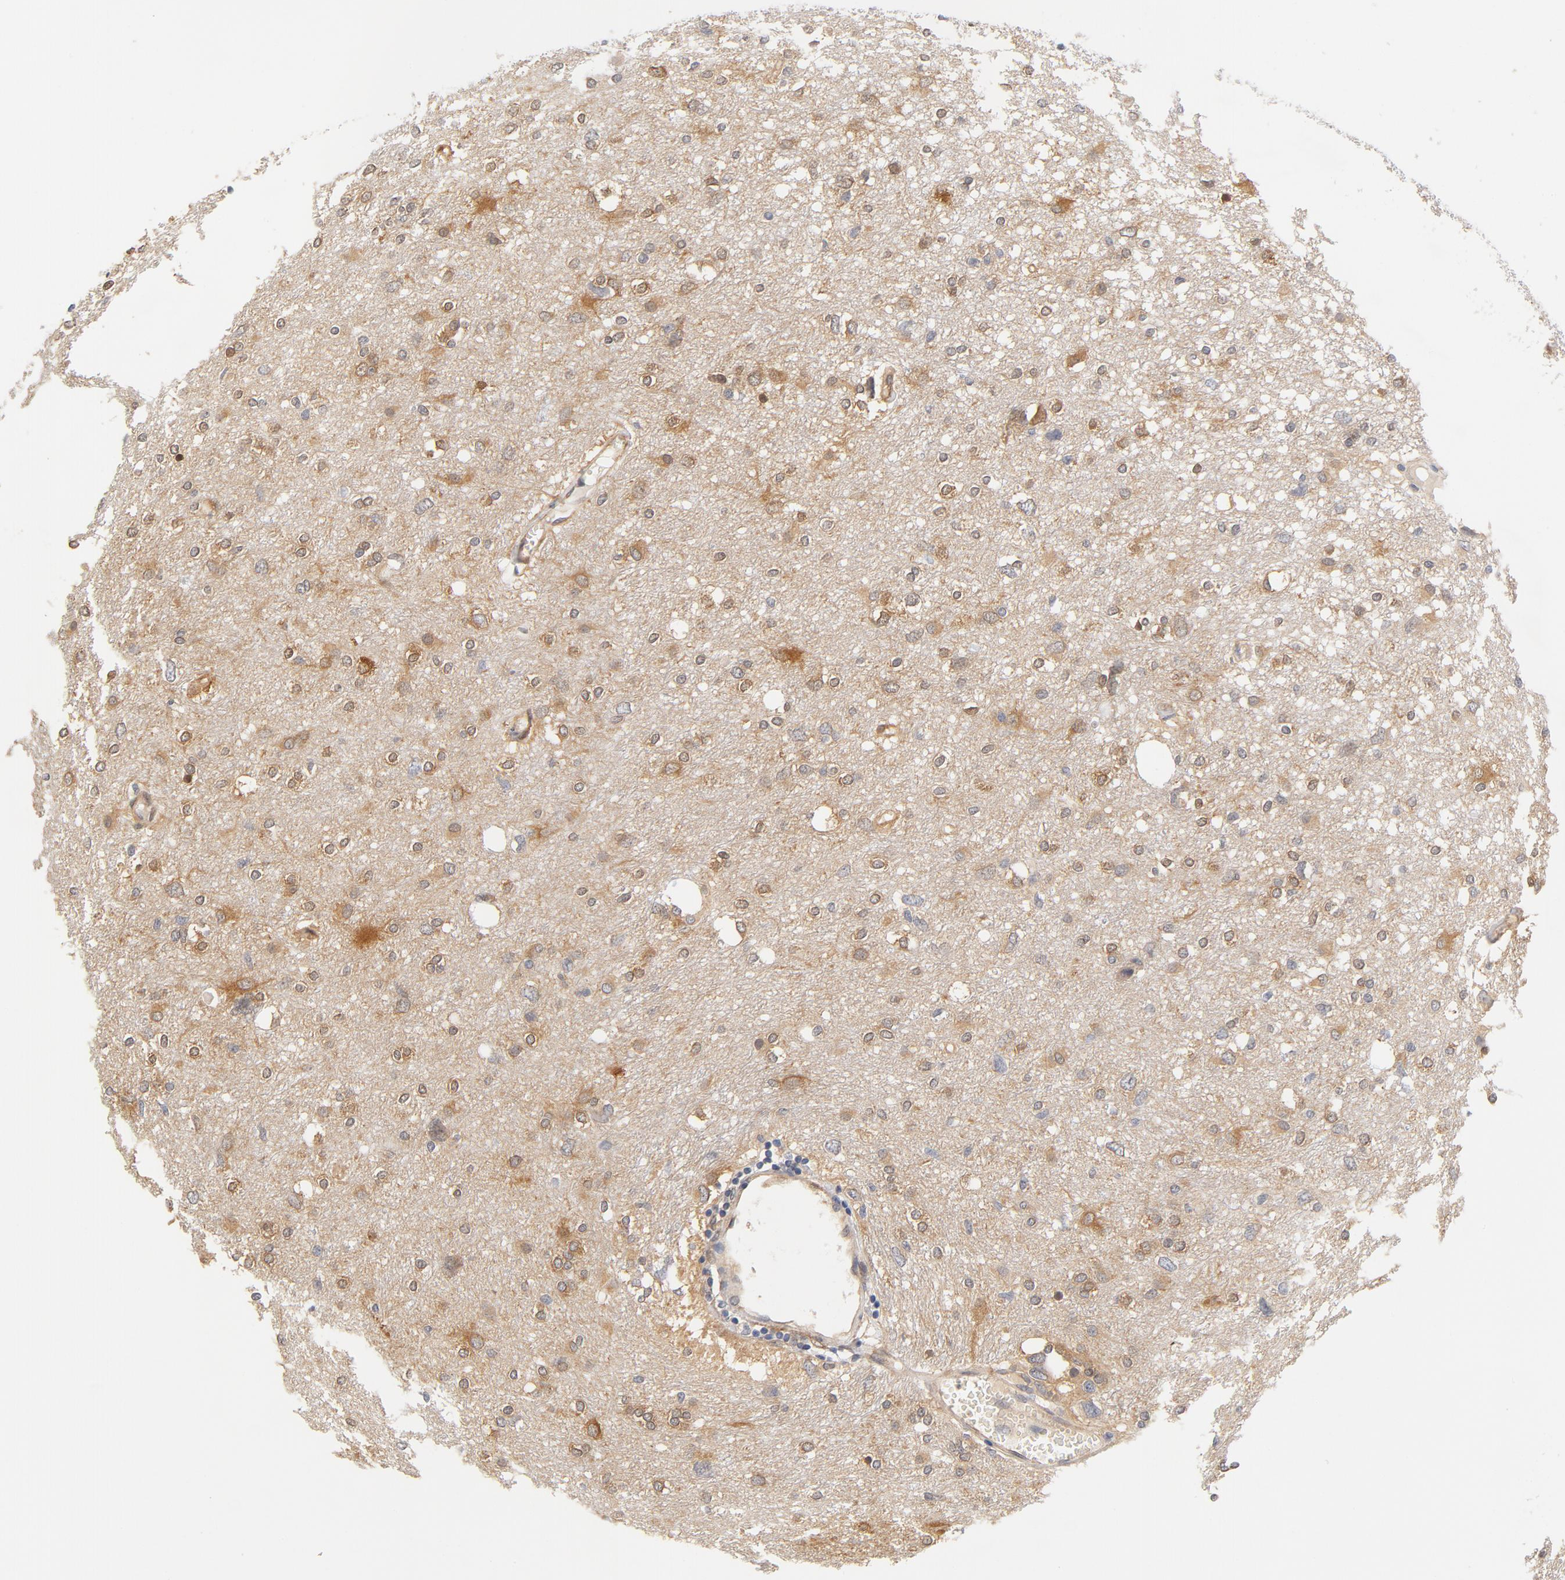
{"staining": {"intensity": "weak", "quantity": "25%-75%", "location": "cytoplasmic/membranous"}, "tissue": "glioma", "cell_type": "Tumor cells", "image_type": "cancer", "snomed": [{"axis": "morphology", "description": "Glioma, malignant, High grade"}, {"axis": "topography", "description": "Brain"}], "caption": "Immunohistochemical staining of human high-grade glioma (malignant) exhibits weak cytoplasmic/membranous protein expression in about 25%-75% of tumor cells. Nuclei are stained in blue.", "gene": "ASMTL", "patient": {"sex": "female", "age": 59}}